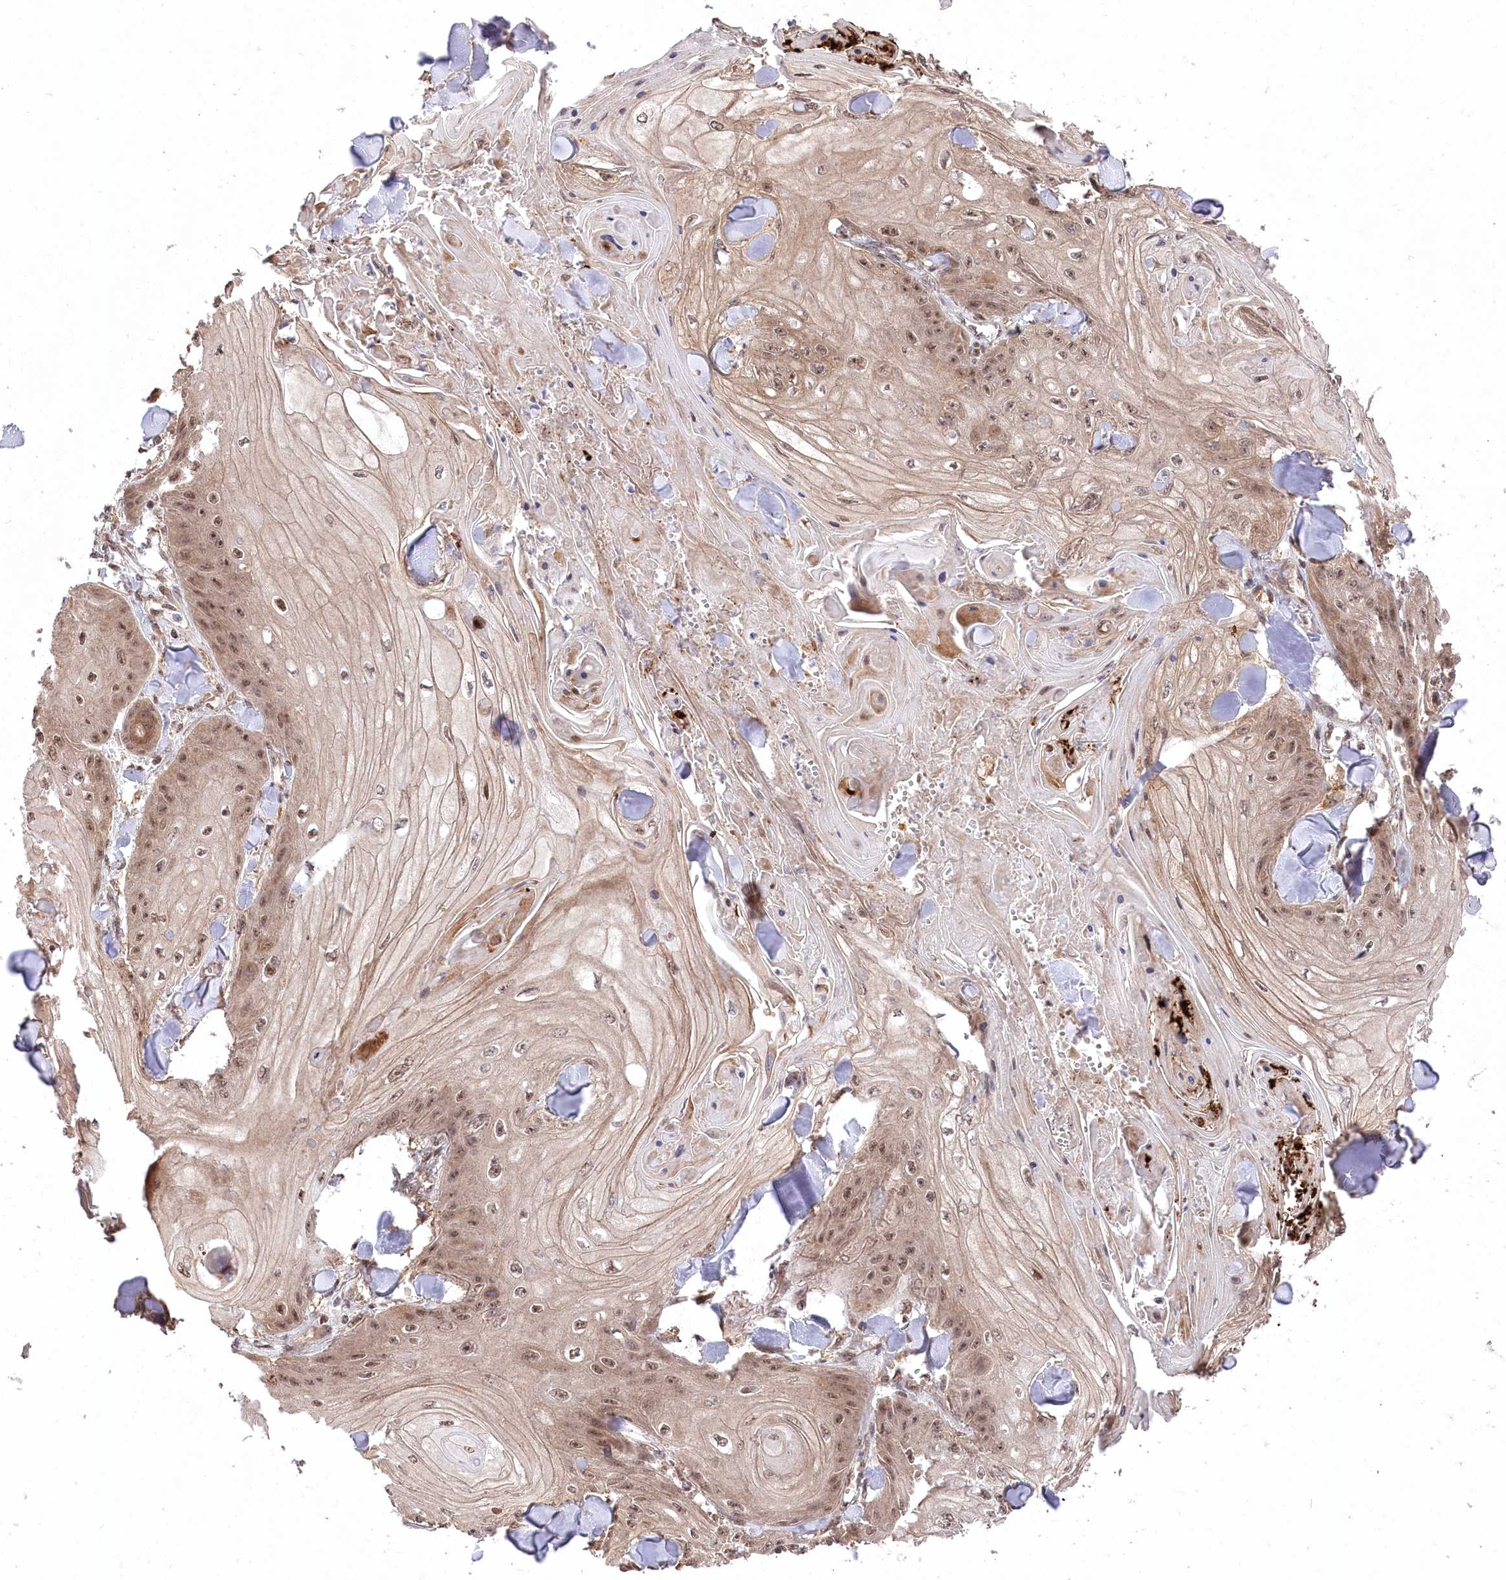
{"staining": {"intensity": "moderate", "quantity": ">75%", "location": "nuclear"}, "tissue": "skin cancer", "cell_type": "Tumor cells", "image_type": "cancer", "snomed": [{"axis": "morphology", "description": "Squamous cell carcinoma, NOS"}, {"axis": "topography", "description": "Skin"}], "caption": "Moderate nuclear protein staining is identified in approximately >75% of tumor cells in skin cancer. Nuclei are stained in blue.", "gene": "CCSER2", "patient": {"sex": "male", "age": 74}}